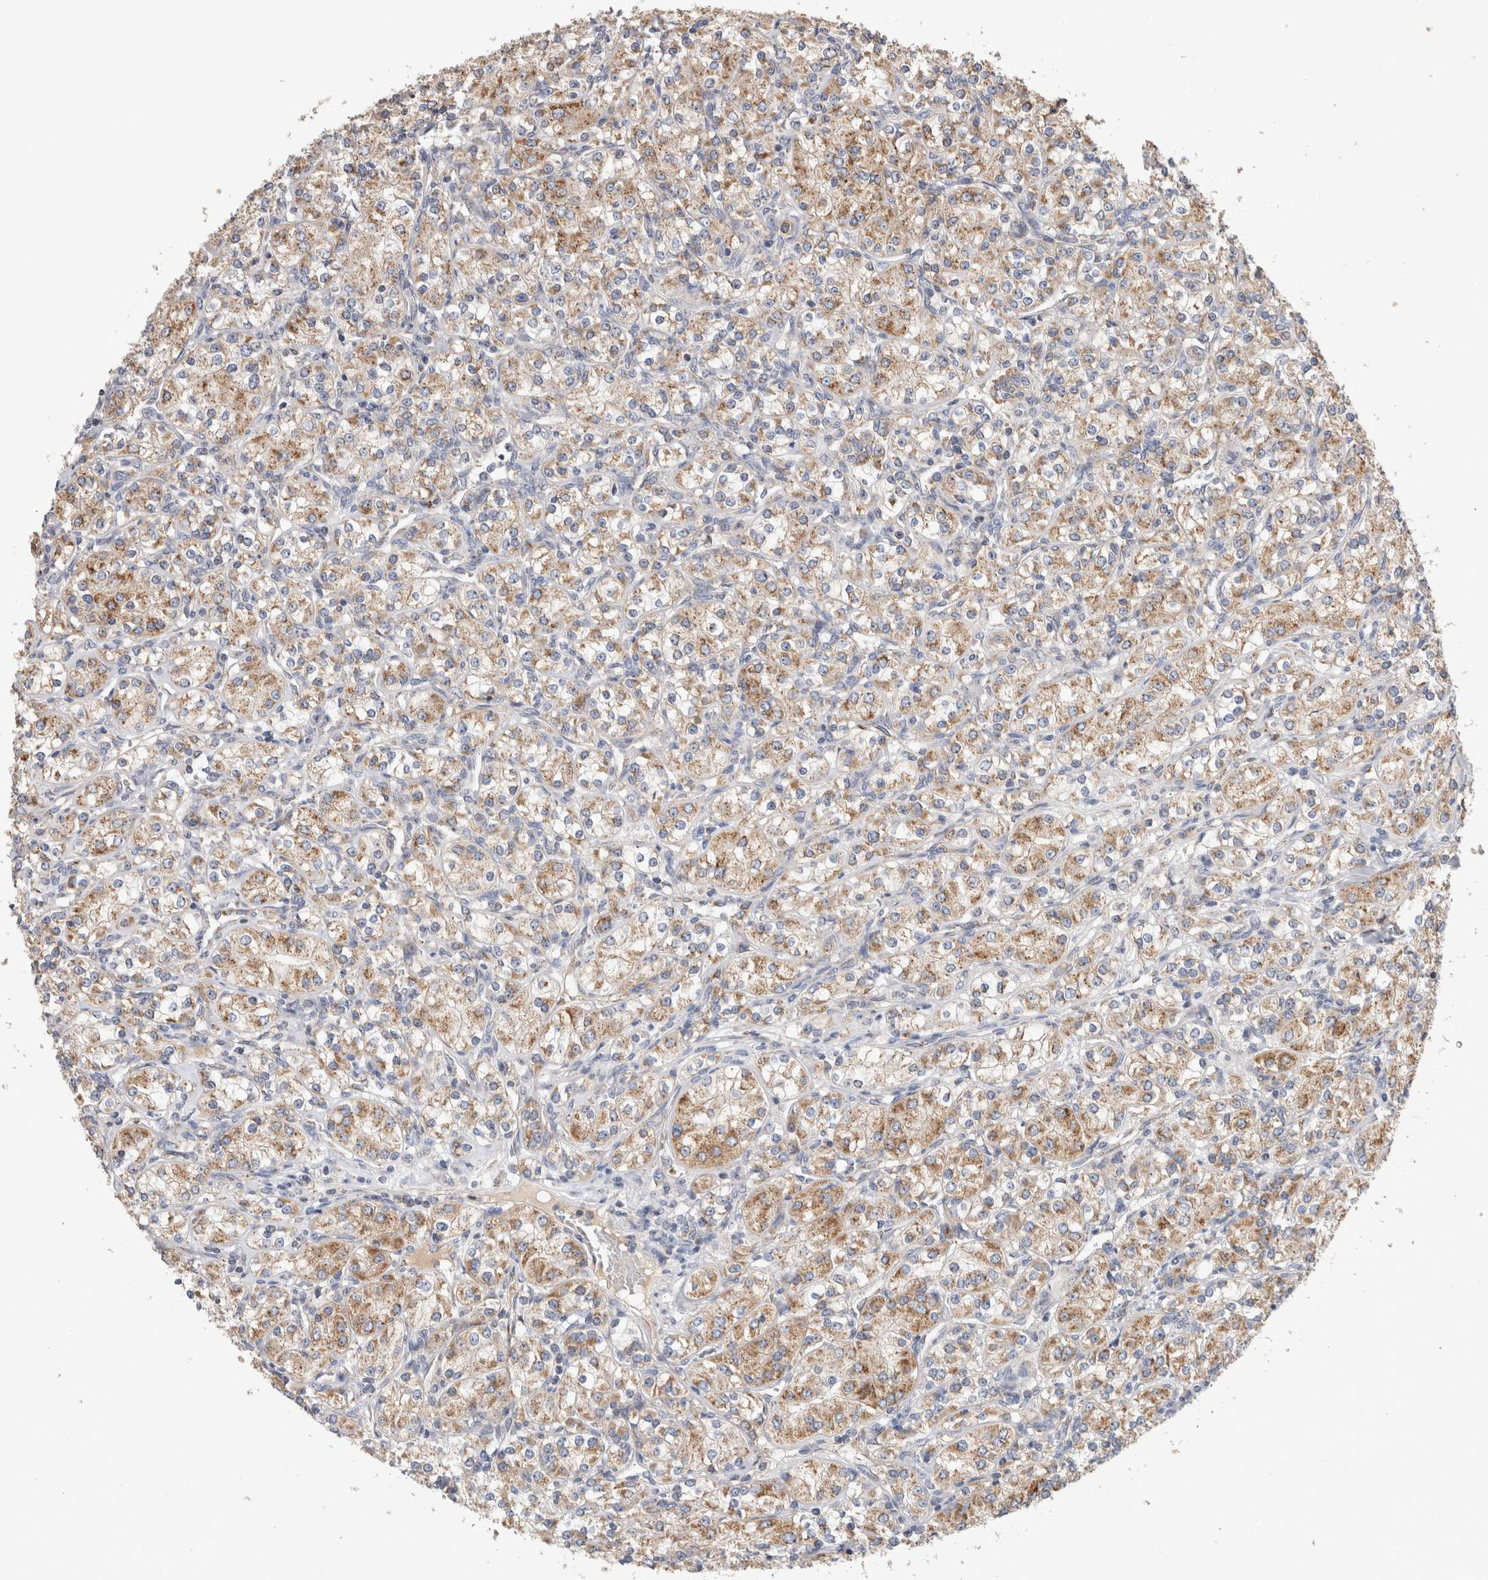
{"staining": {"intensity": "moderate", "quantity": ">75%", "location": "cytoplasmic/membranous"}, "tissue": "renal cancer", "cell_type": "Tumor cells", "image_type": "cancer", "snomed": [{"axis": "morphology", "description": "Adenocarcinoma, NOS"}, {"axis": "topography", "description": "Kidney"}], "caption": "DAB immunohistochemical staining of human adenocarcinoma (renal) displays moderate cytoplasmic/membranous protein positivity in approximately >75% of tumor cells.", "gene": "IARS2", "patient": {"sex": "male", "age": 77}}